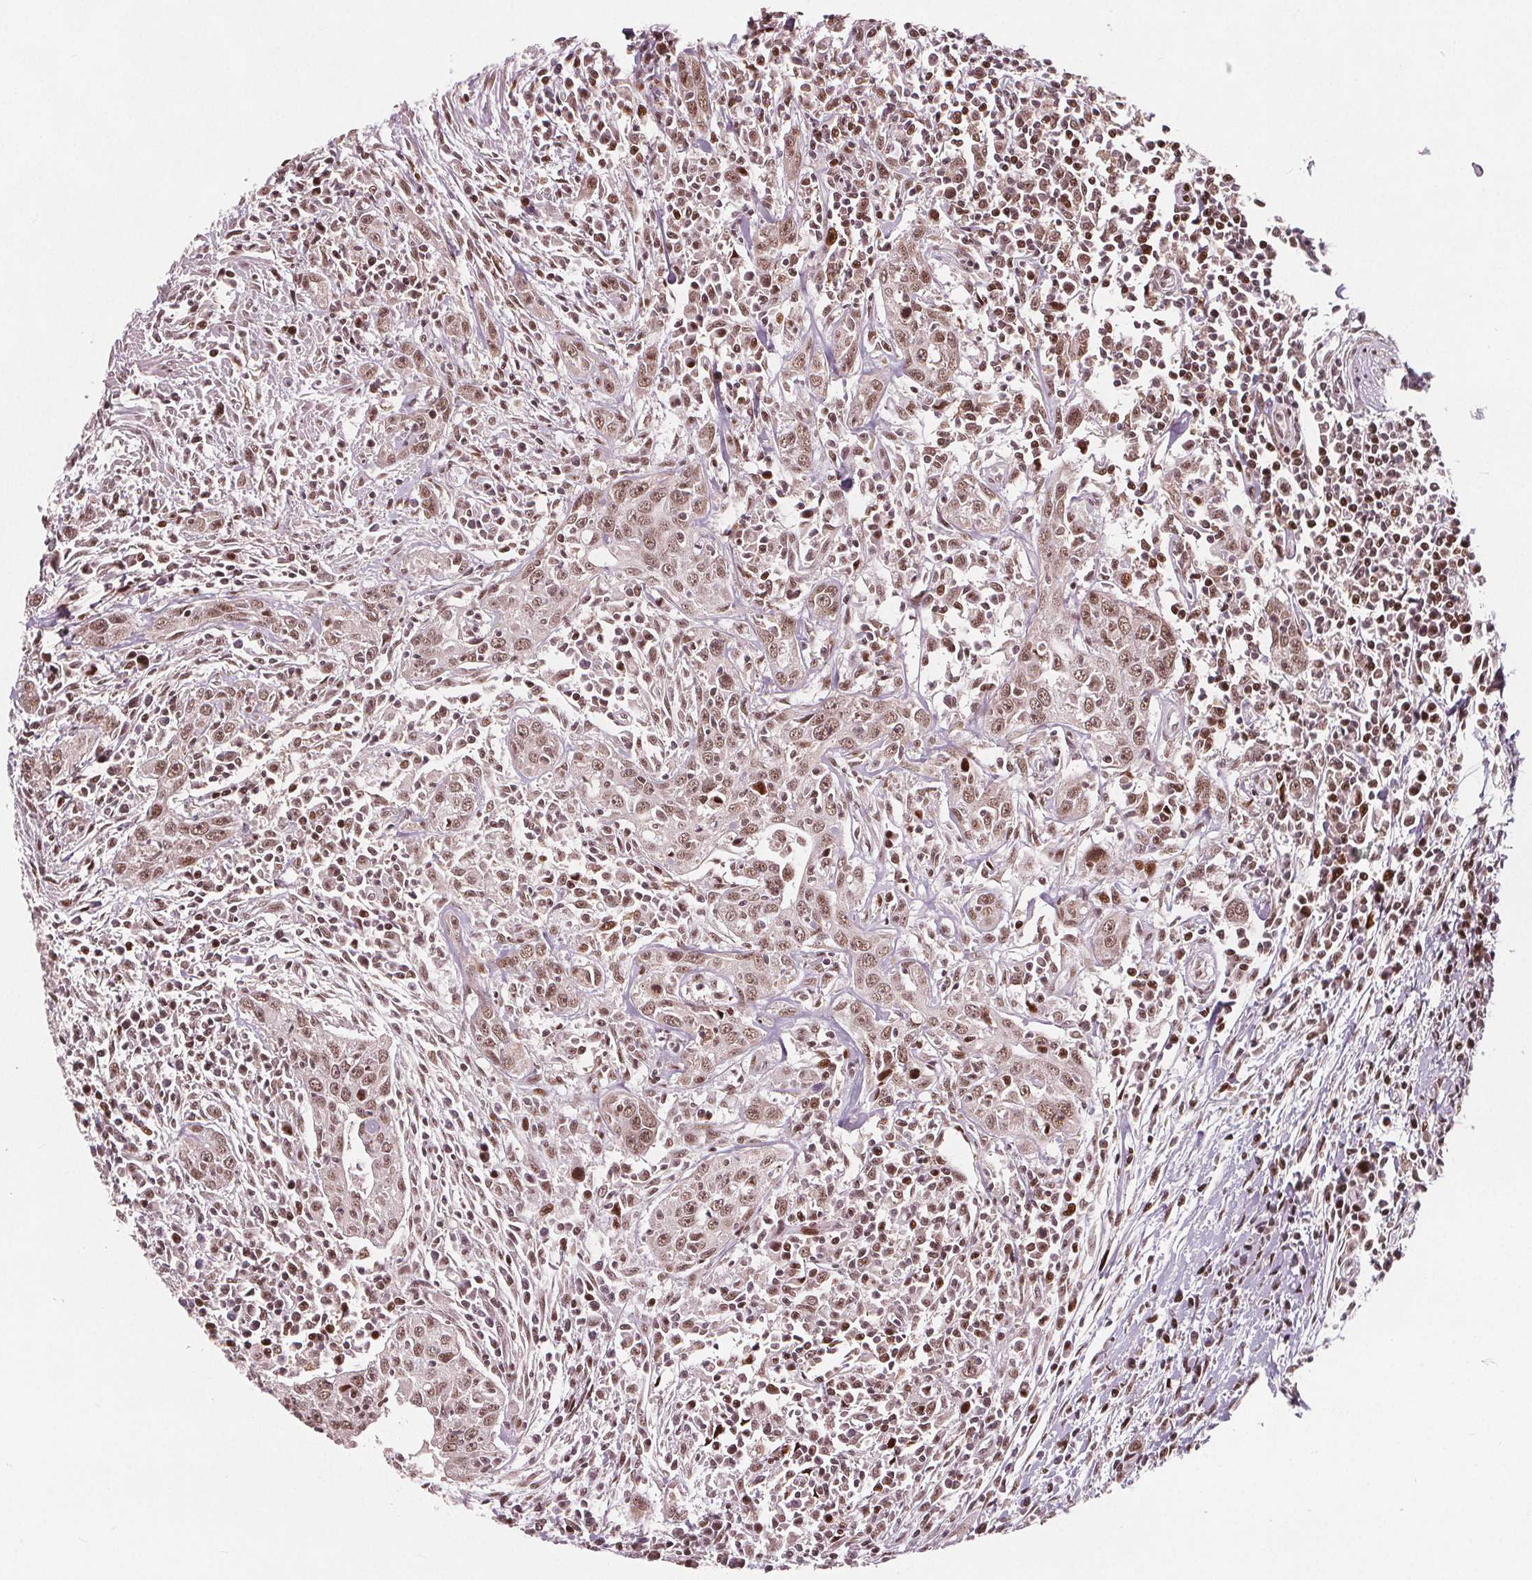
{"staining": {"intensity": "moderate", "quantity": ">75%", "location": "nuclear"}, "tissue": "urothelial cancer", "cell_type": "Tumor cells", "image_type": "cancer", "snomed": [{"axis": "morphology", "description": "Urothelial carcinoma, High grade"}, {"axis": "topography", "description": "Urinary bladder"}], "caption": "Moderate nuclear protein staining is present in about >75% of tumor cells in urothelial carcinoma (high-grade). (DAB IHC, brown staining for protein, blue staining for nuclei).", "gene": "SNRNP35", "patient": {"sex": "male", "age": 83}}